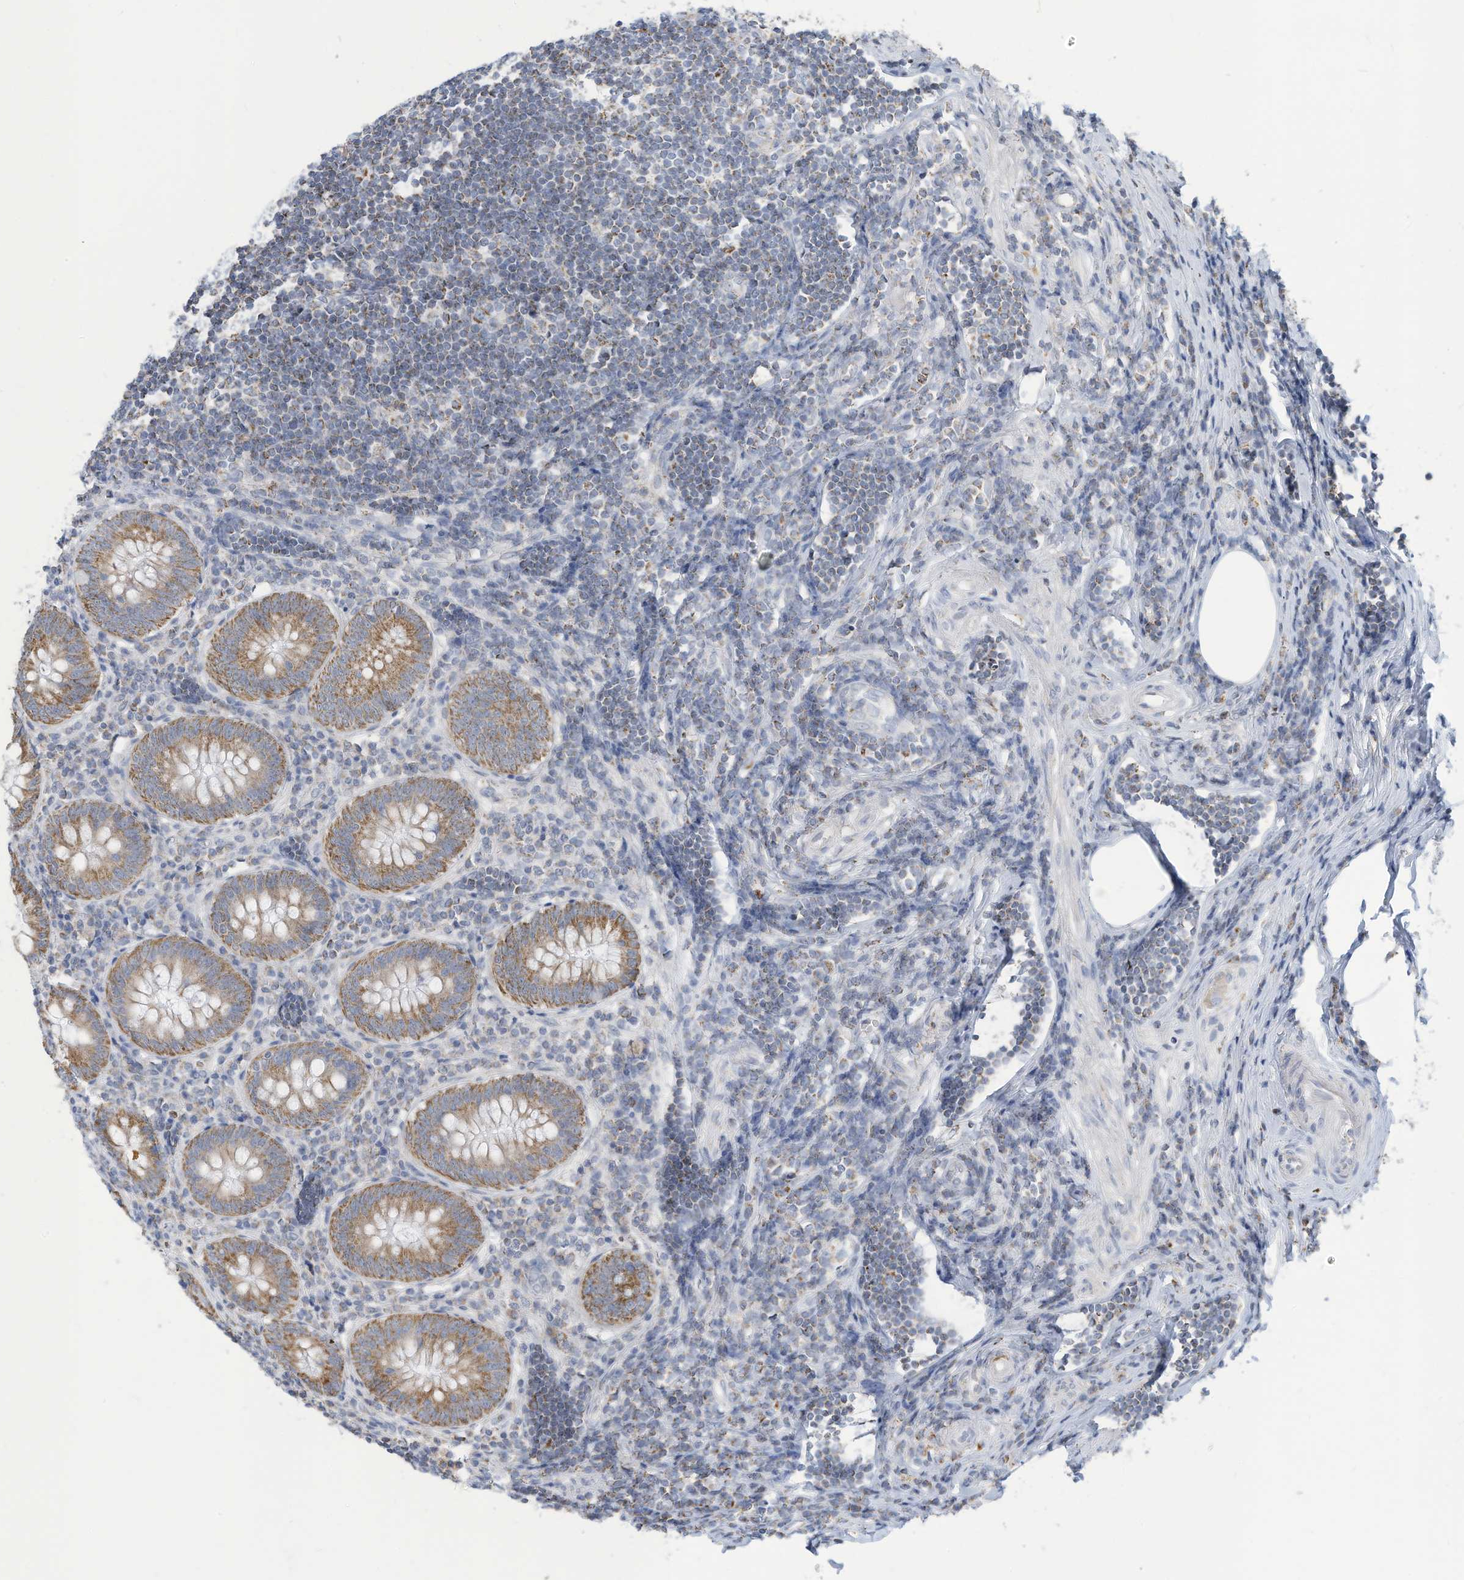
{"staining": {"intensity": "moderate", "quantity": "25%-75%", "location": "cytoplasmic/membranous"}, "tissue": "appendix", "cell_type": "Glandular cells", "image_type": "normal", "snomed": [{"axis": "morphology", "description": "Normal tissue, NOS"}, {"axis": "topography", "description": "Appendix"}], "caption": "Protein staining exhibits moderate cytoplasmic/membranous expression in about 25%-75% of glandular cells in normal appendix. Using DAB (3,3'-diaminobenzidine) (brown) and hematoxylin (blue) stains, captured at high magnification using brightfield microscopy.", "gene": "NLN", "patient": {"sex": "female", "age": 54}}